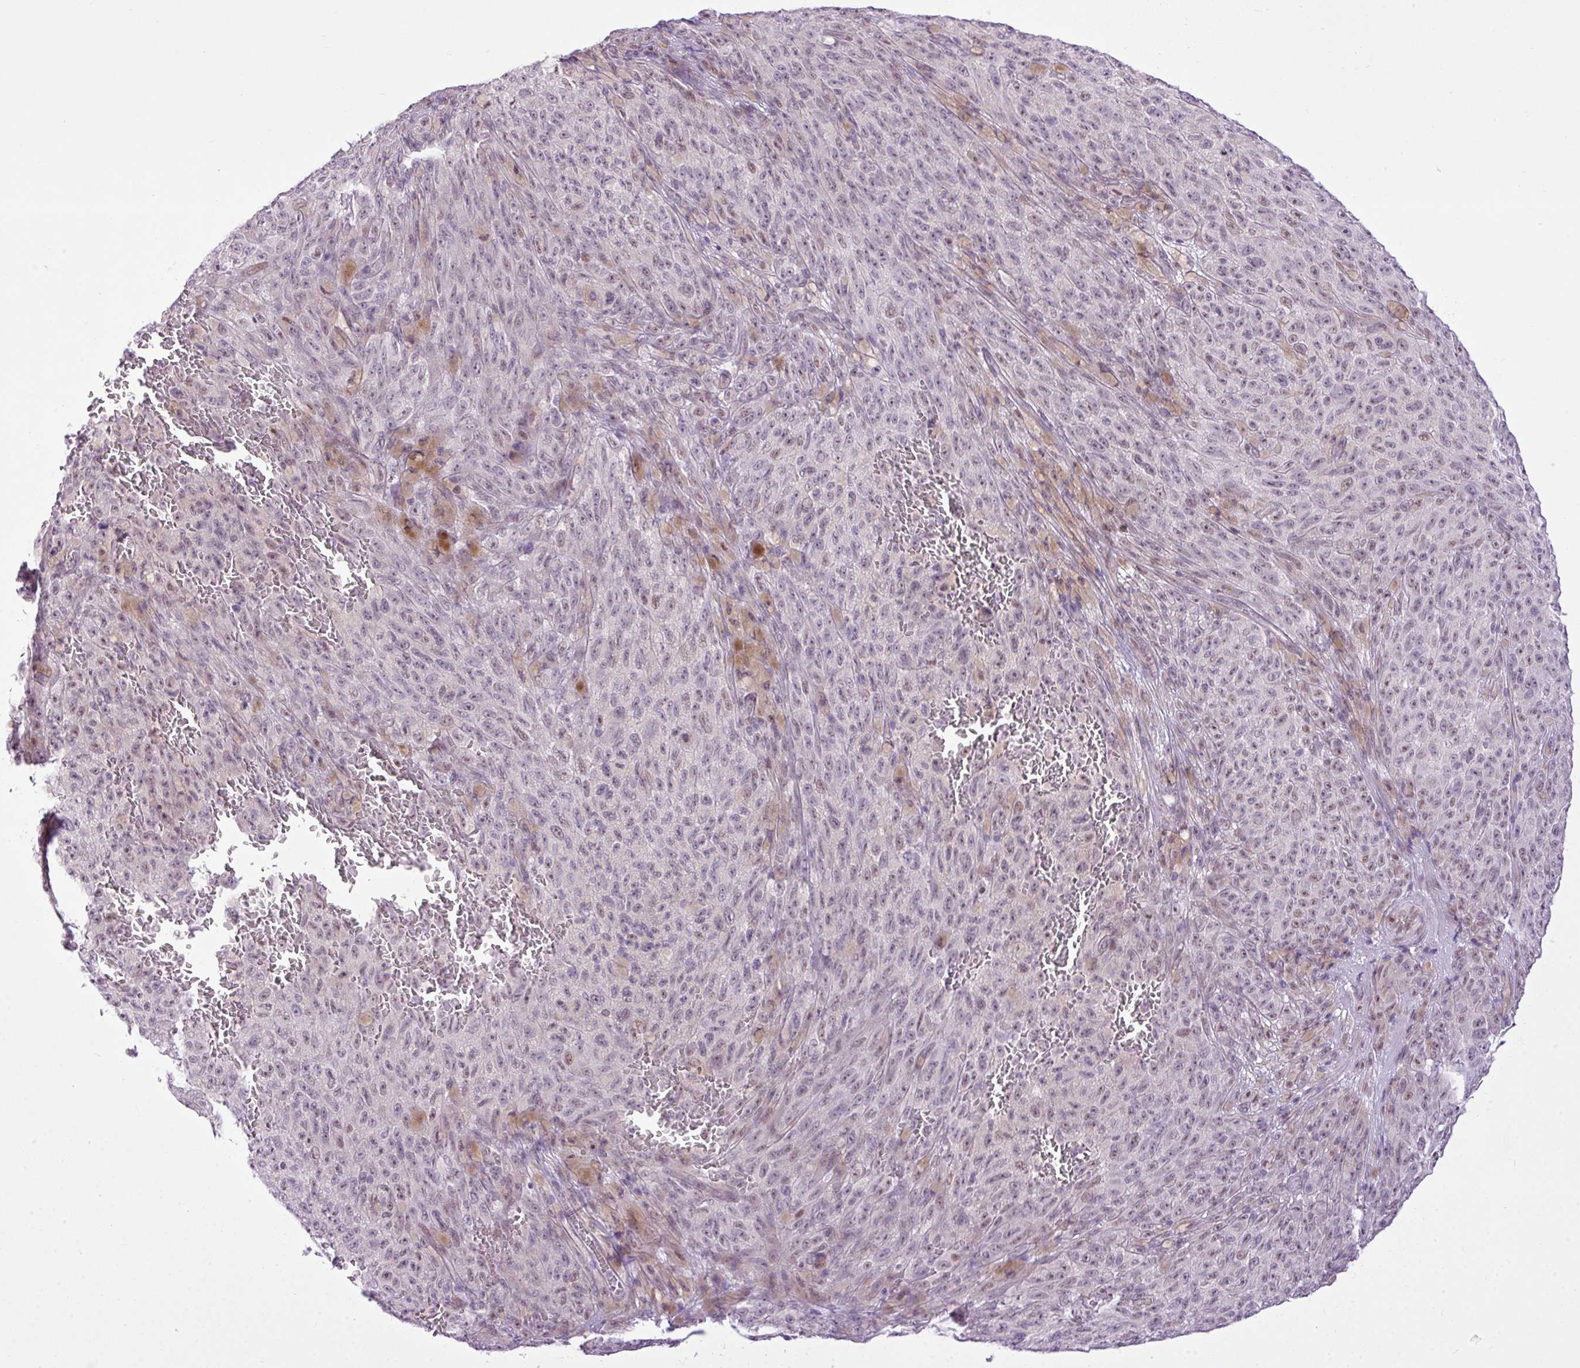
{"staining": {"intensity": "moderate", "quantity": "25%-75%", "location": "nuclear"}, "tissue": "melanoma", "cell_type": "Tumor cells", "image_type": "cancer", "snomed": [{"axis": "morphology", "description": "Malignant melanoma, NOS"}, {"axis": "topography", "description": "Skin"}], "caption": "Protein staining by IHC reveals moderate nuclear staining in about 25%-75% of tumor cells in melanoma.", "gene": "ELOA2", "patient": {"sex": "female", "age": 82}}